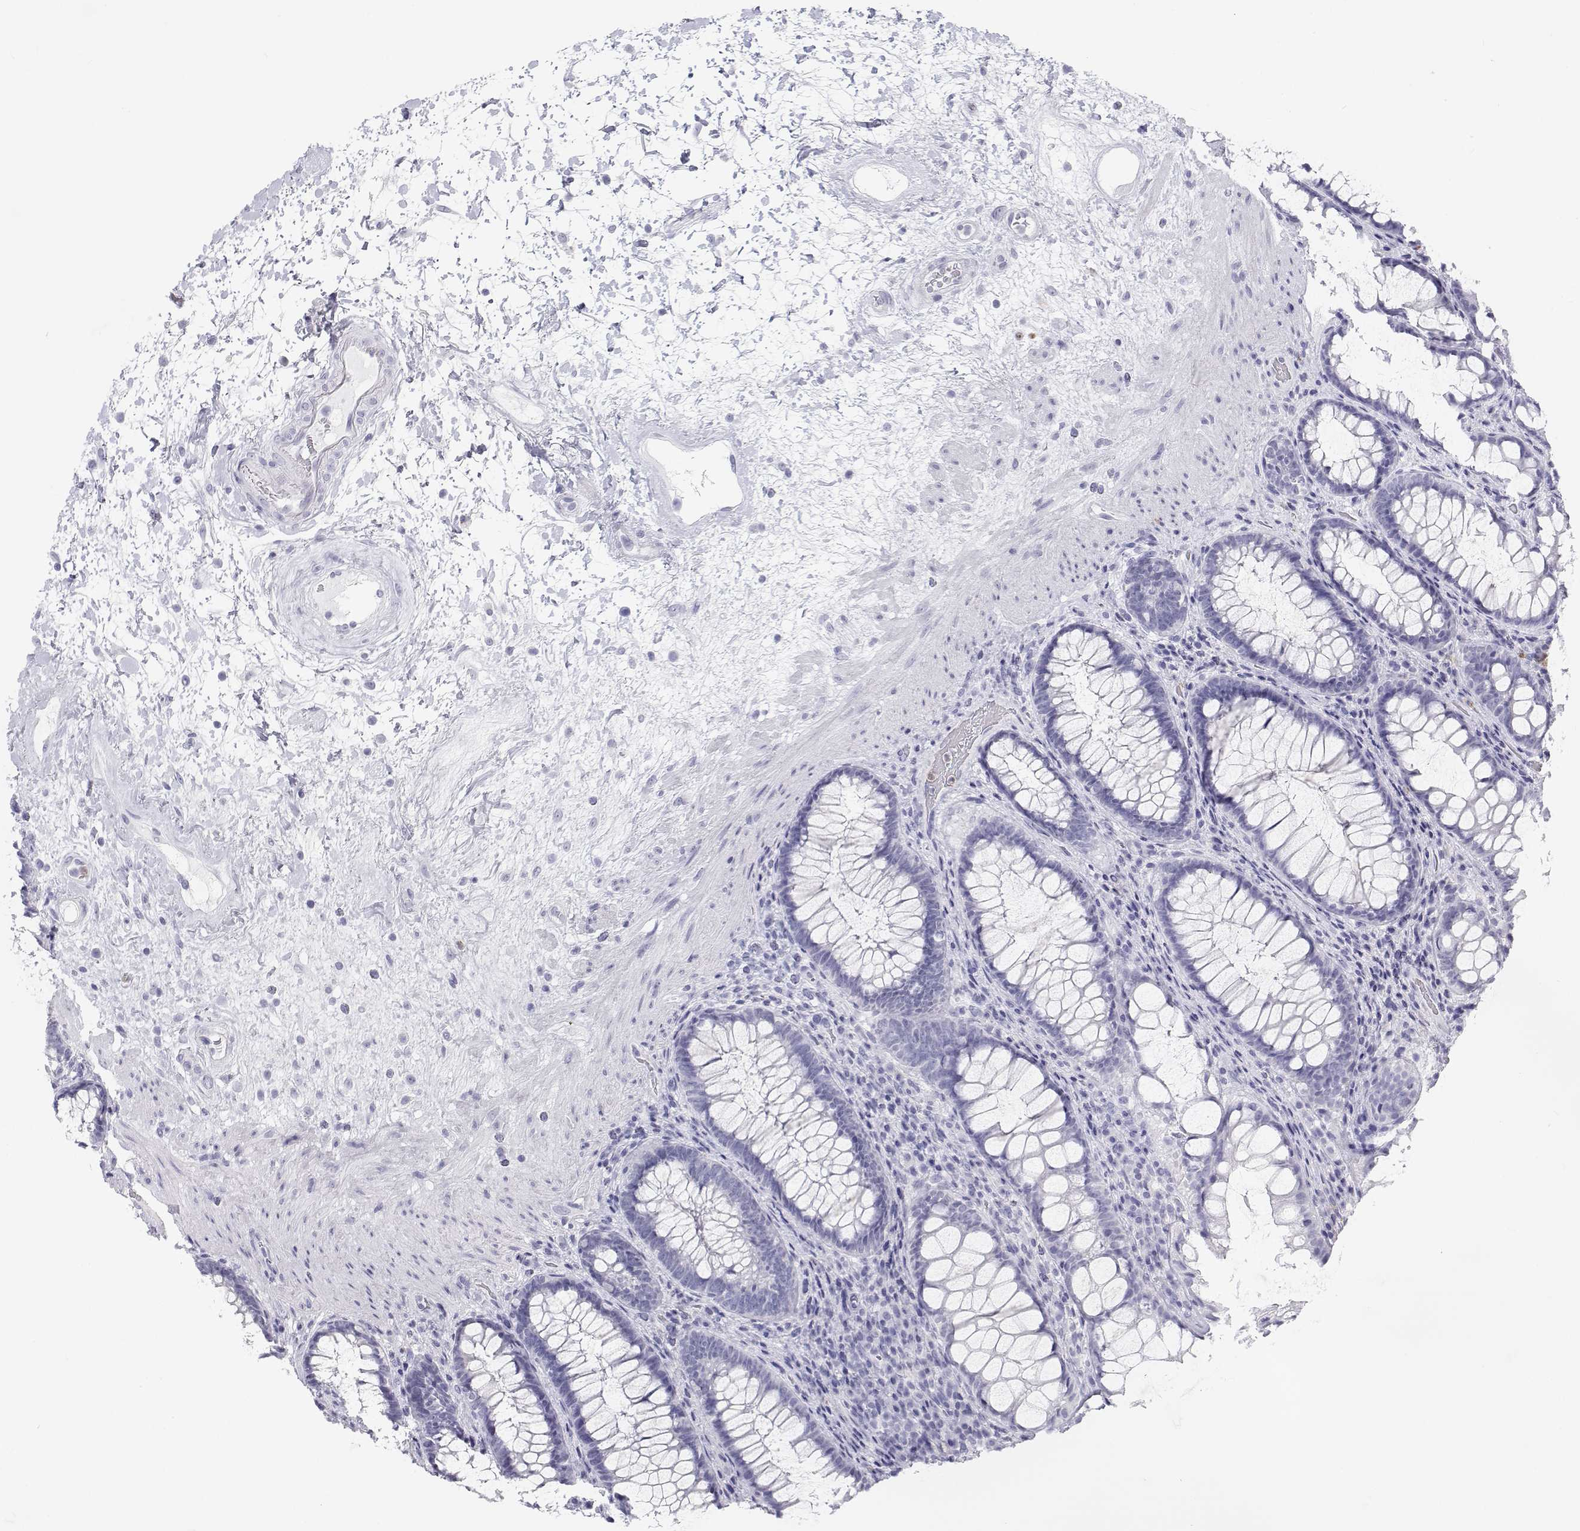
{"staining": {"intensity": "negative", "quantity": "none", "location": "none"}, "tissue": "rectum", "cell_type": "Glandular cells", "image_type": "normal", "snomed": [{"axis": "morphology", "description": "Normal tissue, NOS"}, {"axis": "topography", "description": "Rectum"}], "caption": "Rectum was stained to show a protein in brown. There is no significant positivity in glandular cells. (DAB IHC with hematoxylin counter stain).", "gene": "SFTPB", "patient": {"sex": "male", "age": 72}}